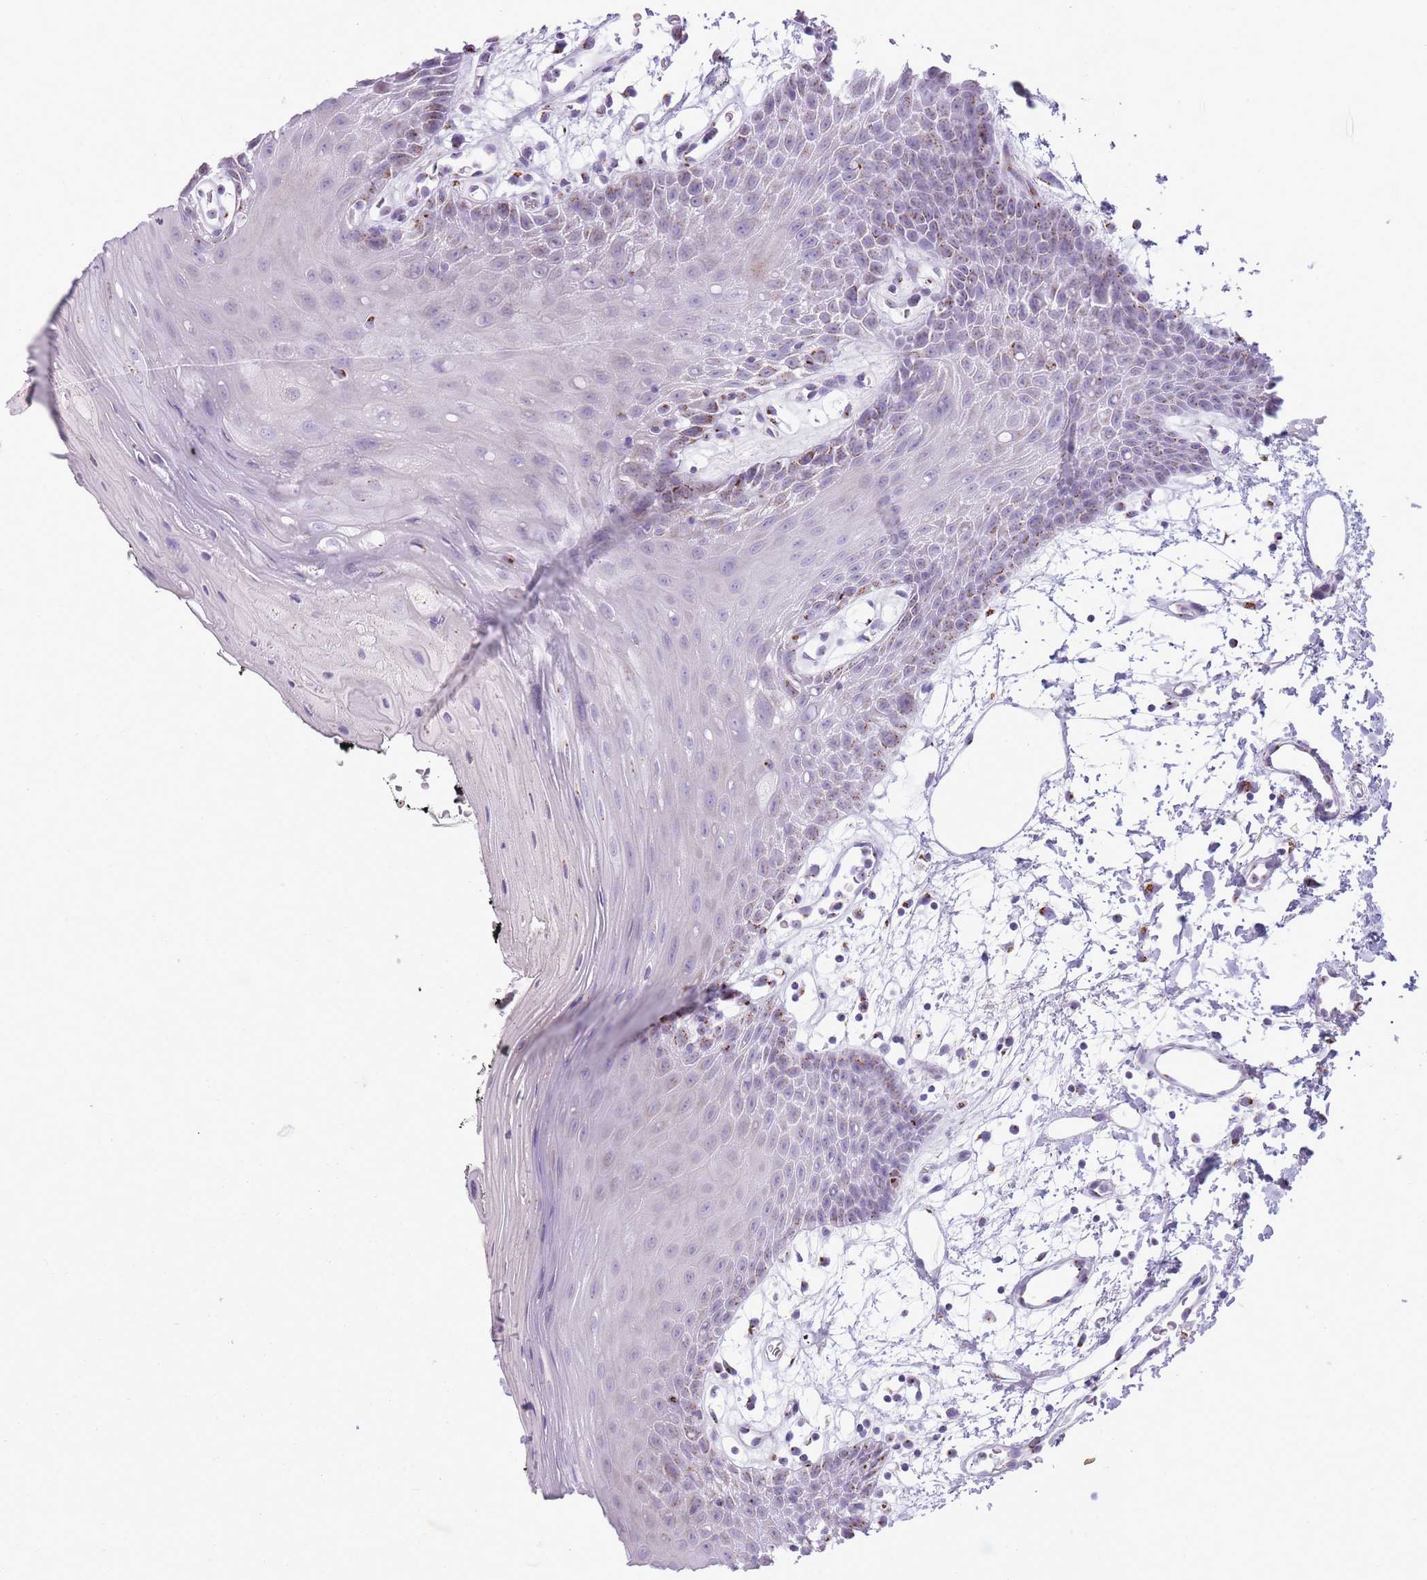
{"staining": {"intensity": "moderate", "quantity": "<25%", "location": "cytoplasmic/membranous"}, "tissue": "oral mucosa", "cell_type": "Squamous epithelial cells", "image_type": "normal", "snomed": [{"axis": "morphology", "description": "Normal tissue, NOS"}, {"axis": "topography", "description": "Oral tissue"}, {"axis": "topography", "description": "Tounge, NOS"}], "caption": "IHC histopathology image of normal oral mucosa: oral mucosa stained using immunohistochemistry (IHC) demonstrates low levels of moderate protein expression localized specifically in the cytoplasmic/membranous of squamous epithelial cells, appearing as a cytoplasmic/membranous brown color.", "gene": "B4GALT2", "patient": {"sex": "female", "age": 59}}